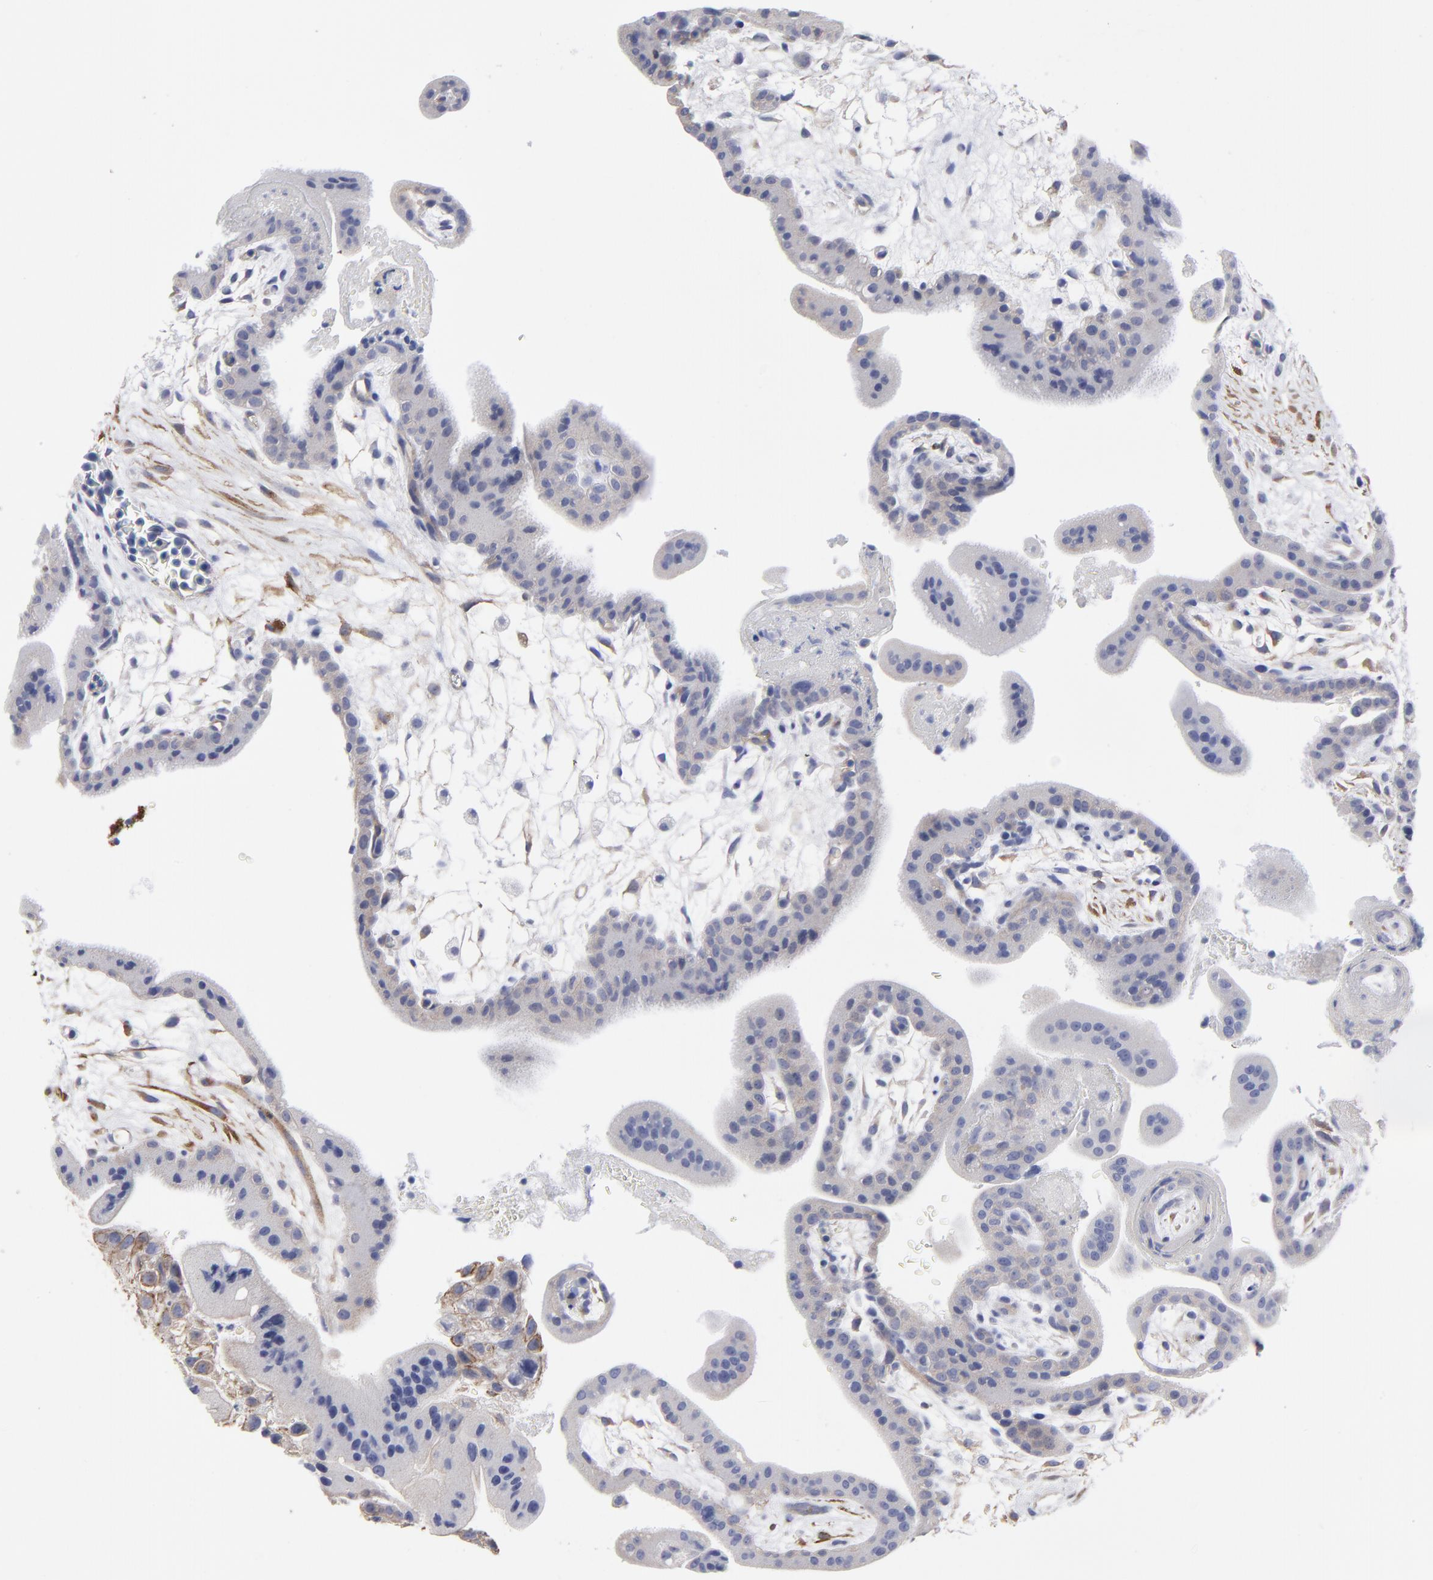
{"staining": {"intensity": "weak", "quantity": "<25%", "location": "cytoplasmic/membranous"}, "tissue": "placenta", "cell_type": "Decidual cells", "image_type": "normal", "snomed": [{"axis": "morphology", "description": "Normal tissue, NOS"}, {"axis": "topography", "description": "Placenta"}], "caption": "Immunohistochemistry micrograph of normal placenta: human placenta stained with DAB exhibits no significant protein expression in decidual cells. The staining was performed using DAB (3,3'-diaminobenzidine) to visualize the protein expression in brown, while the nuclei were stained in blue with hematoxylin (Magnification: 20x).", "gene": "CILP", "patient": {"sex": "female", "age": 35}}